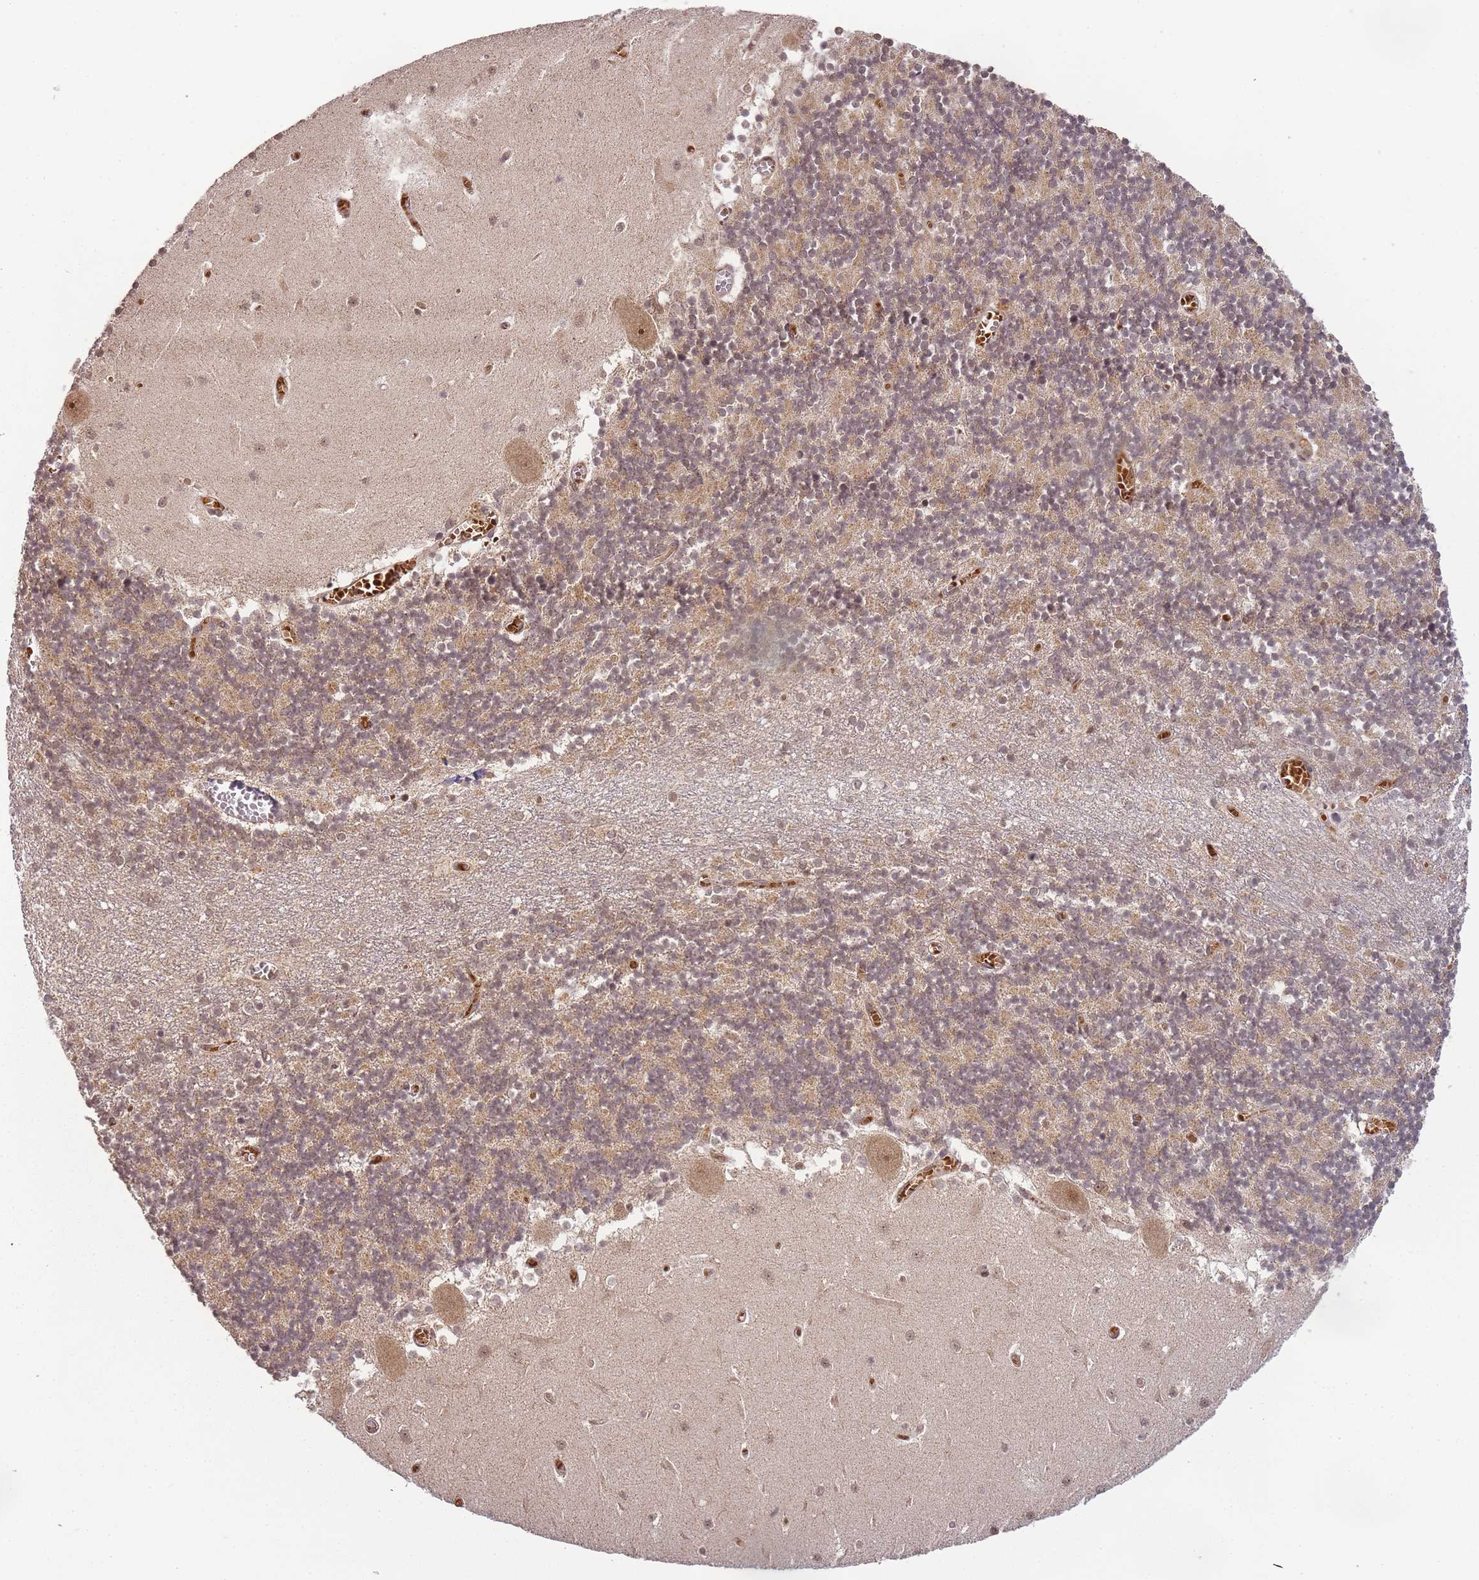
{"staining": {"intensity": "moderate", "quantity": "25%-75%", "location": "cytoplasmic/membranous,nuclear"}, "tissue": "cerebellum", "cell_type": "Cells in granular layer", "image_type": "normal", "snomed": [{"axis": "morphology", "description": "Normal tissue, NOS"}, {"axis": "topography", "description": "Cerebellum"}], "caption": "High-magnification brightfield microscopy of unremarkable cerebellum stained with DAB (3,3'-diaminobenzidine) (brown) and counterstained with hematoxylin (blue). cells in granular layer exhibit moderate cytoplasmic/membranous,nuclear positivity is seen in approximately25%-75% of cells. (Stains: DAB in brown, nuclei in blue, Microscopy: brightfield microscopy at high magnification).", "gene": "ZNF497", "patient": {"sex": "female", "age": 28}}